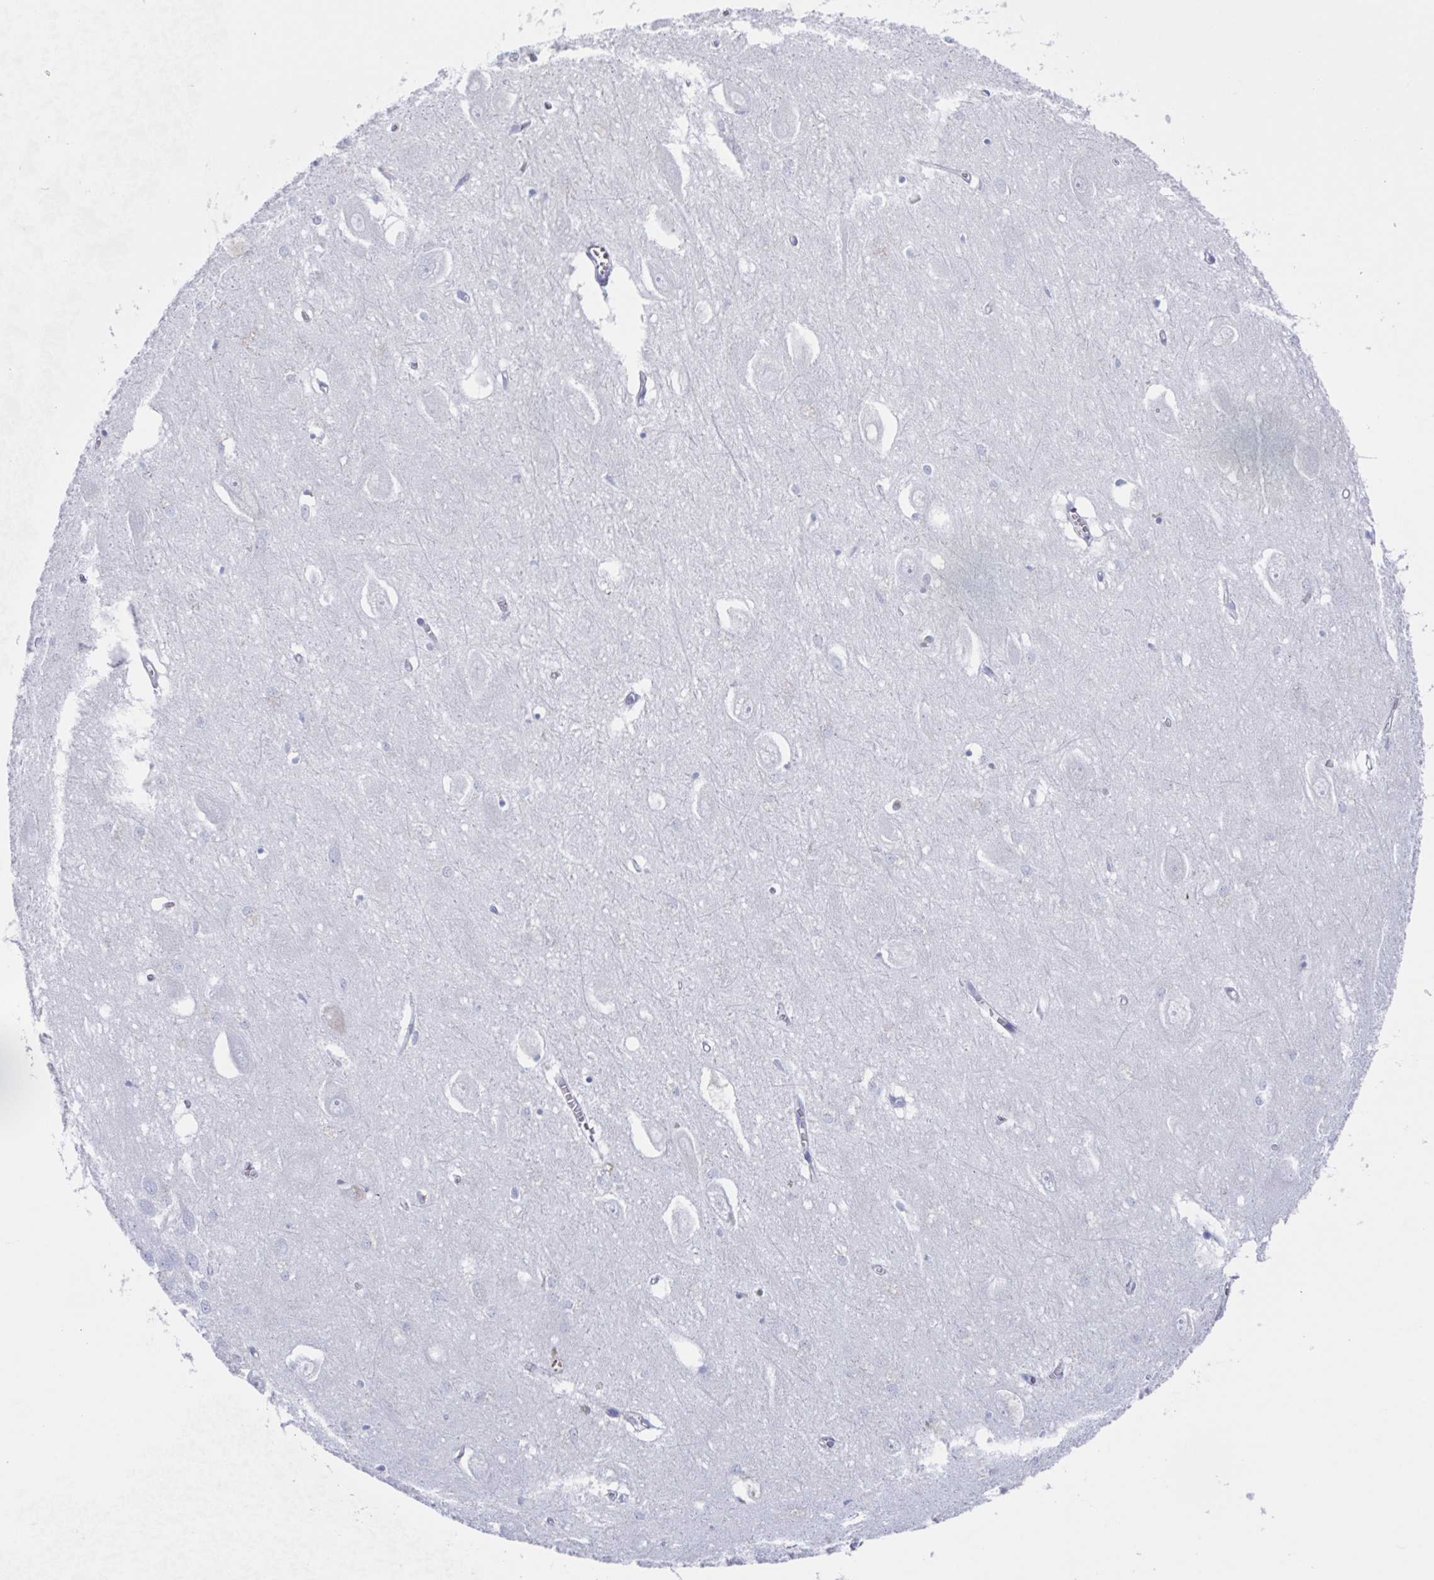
{"staining": {"intensity": "negative", "quantity": "none", "location": "none"}, "tissue": "hippocampus", "cell_type": "Glial cells", "image_type": "normal", "snomed": [{"axis": "morphology", "description": "Normal tissue, NOS"}, {"axis": "topography", "description": "Hippocampus"}], "caption": "Hippocampus was stained to show a protein in brown. There is no significant positivity in glial cells. (DAB (3,3'-diaminobenzidine) IHC visualized using brightfield microscopy, high magnification).", "gene": "PBOV1", "patient": {"sex": "female", "age": 64}}